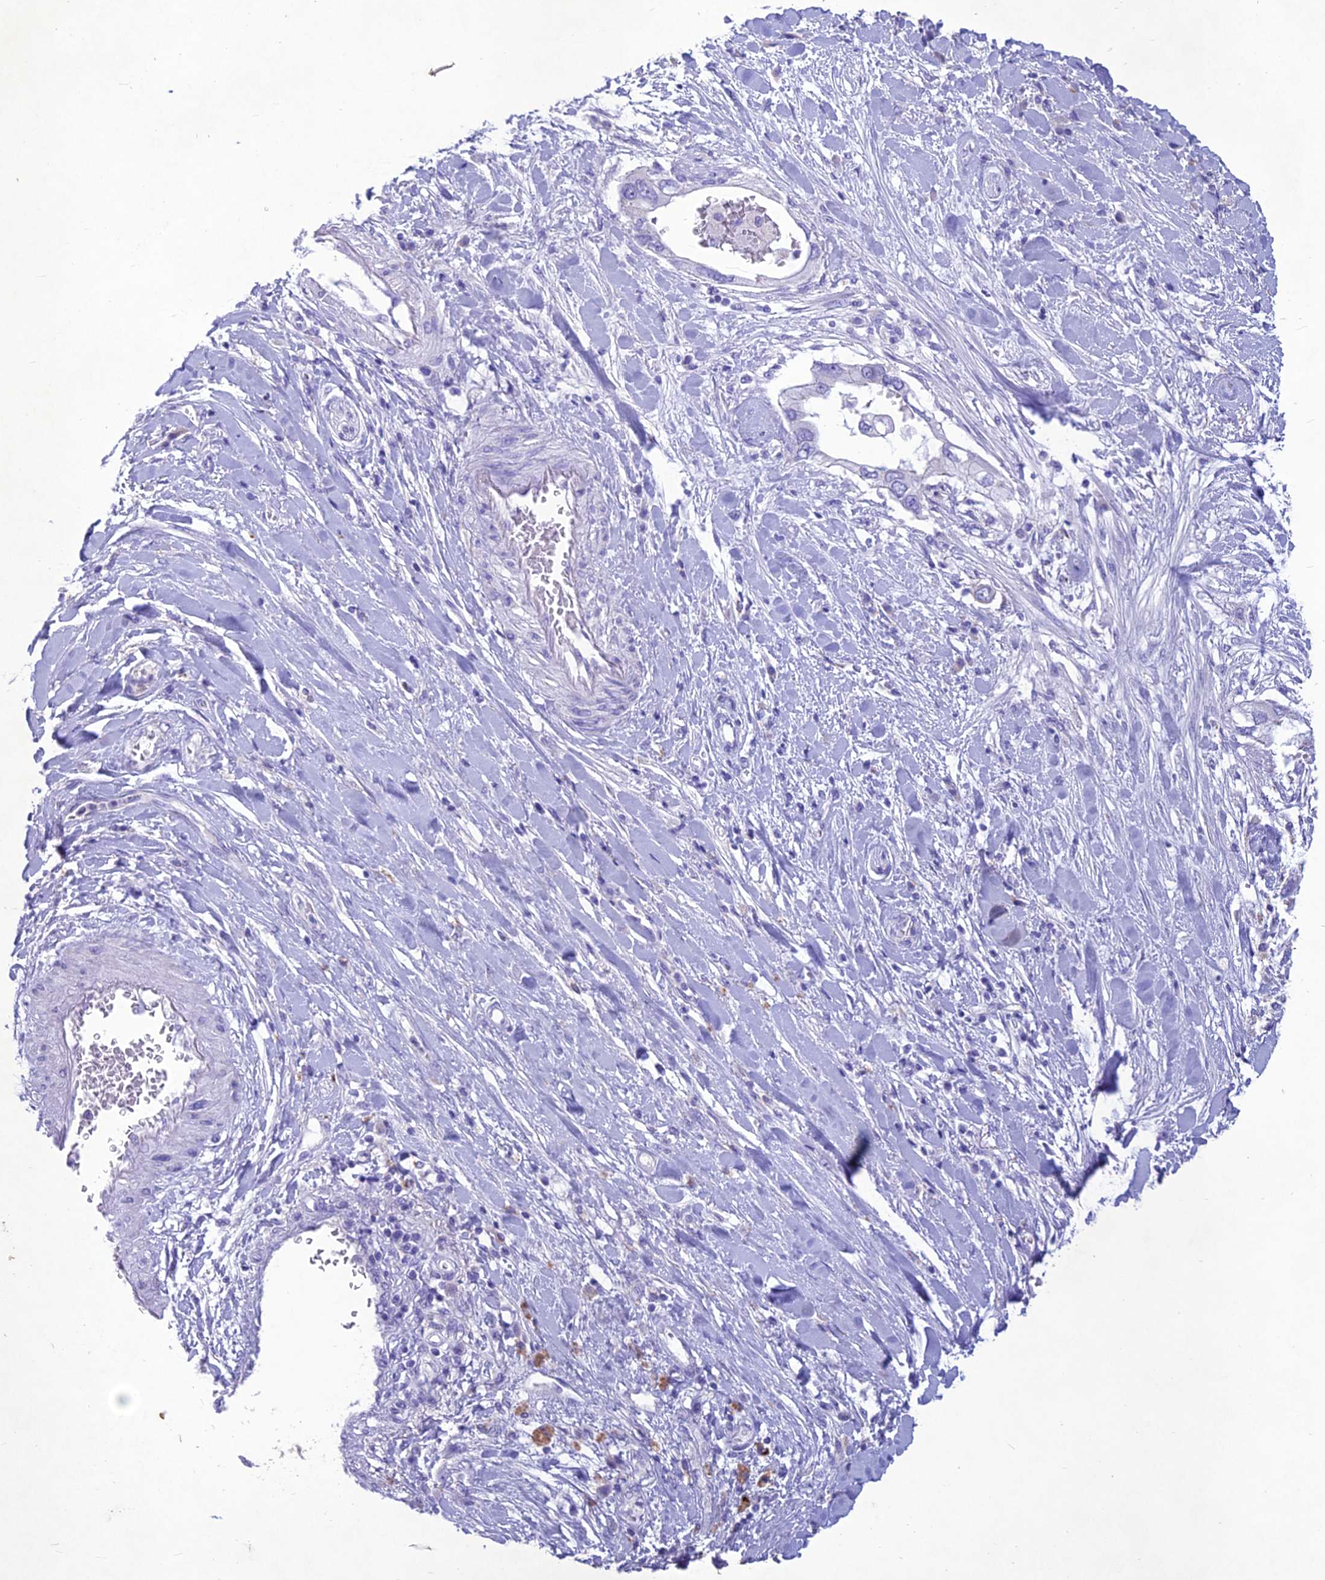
{"staining": {"intensity": "negative", "quantity": "none", "location": "none"}, "tissue": "pancreatic cancer", "cell_type": "Tumor cells", "image_type": "cancer", "snomed": [{"axis": "morphology", "description": "Inflammation, NOS"}, {"axis": "morphology", "description": "Adenocarcinoma, NOS"}, {"axis": "topography", "description": "Pancreas"}], "caption": "This is a photomicrograph of IHC staining of pancreatic adenocarcinoma, which shows no positivity in tumor cells.", "gene": "IFT172", "patient": {"sex": "female", "age": 56}}